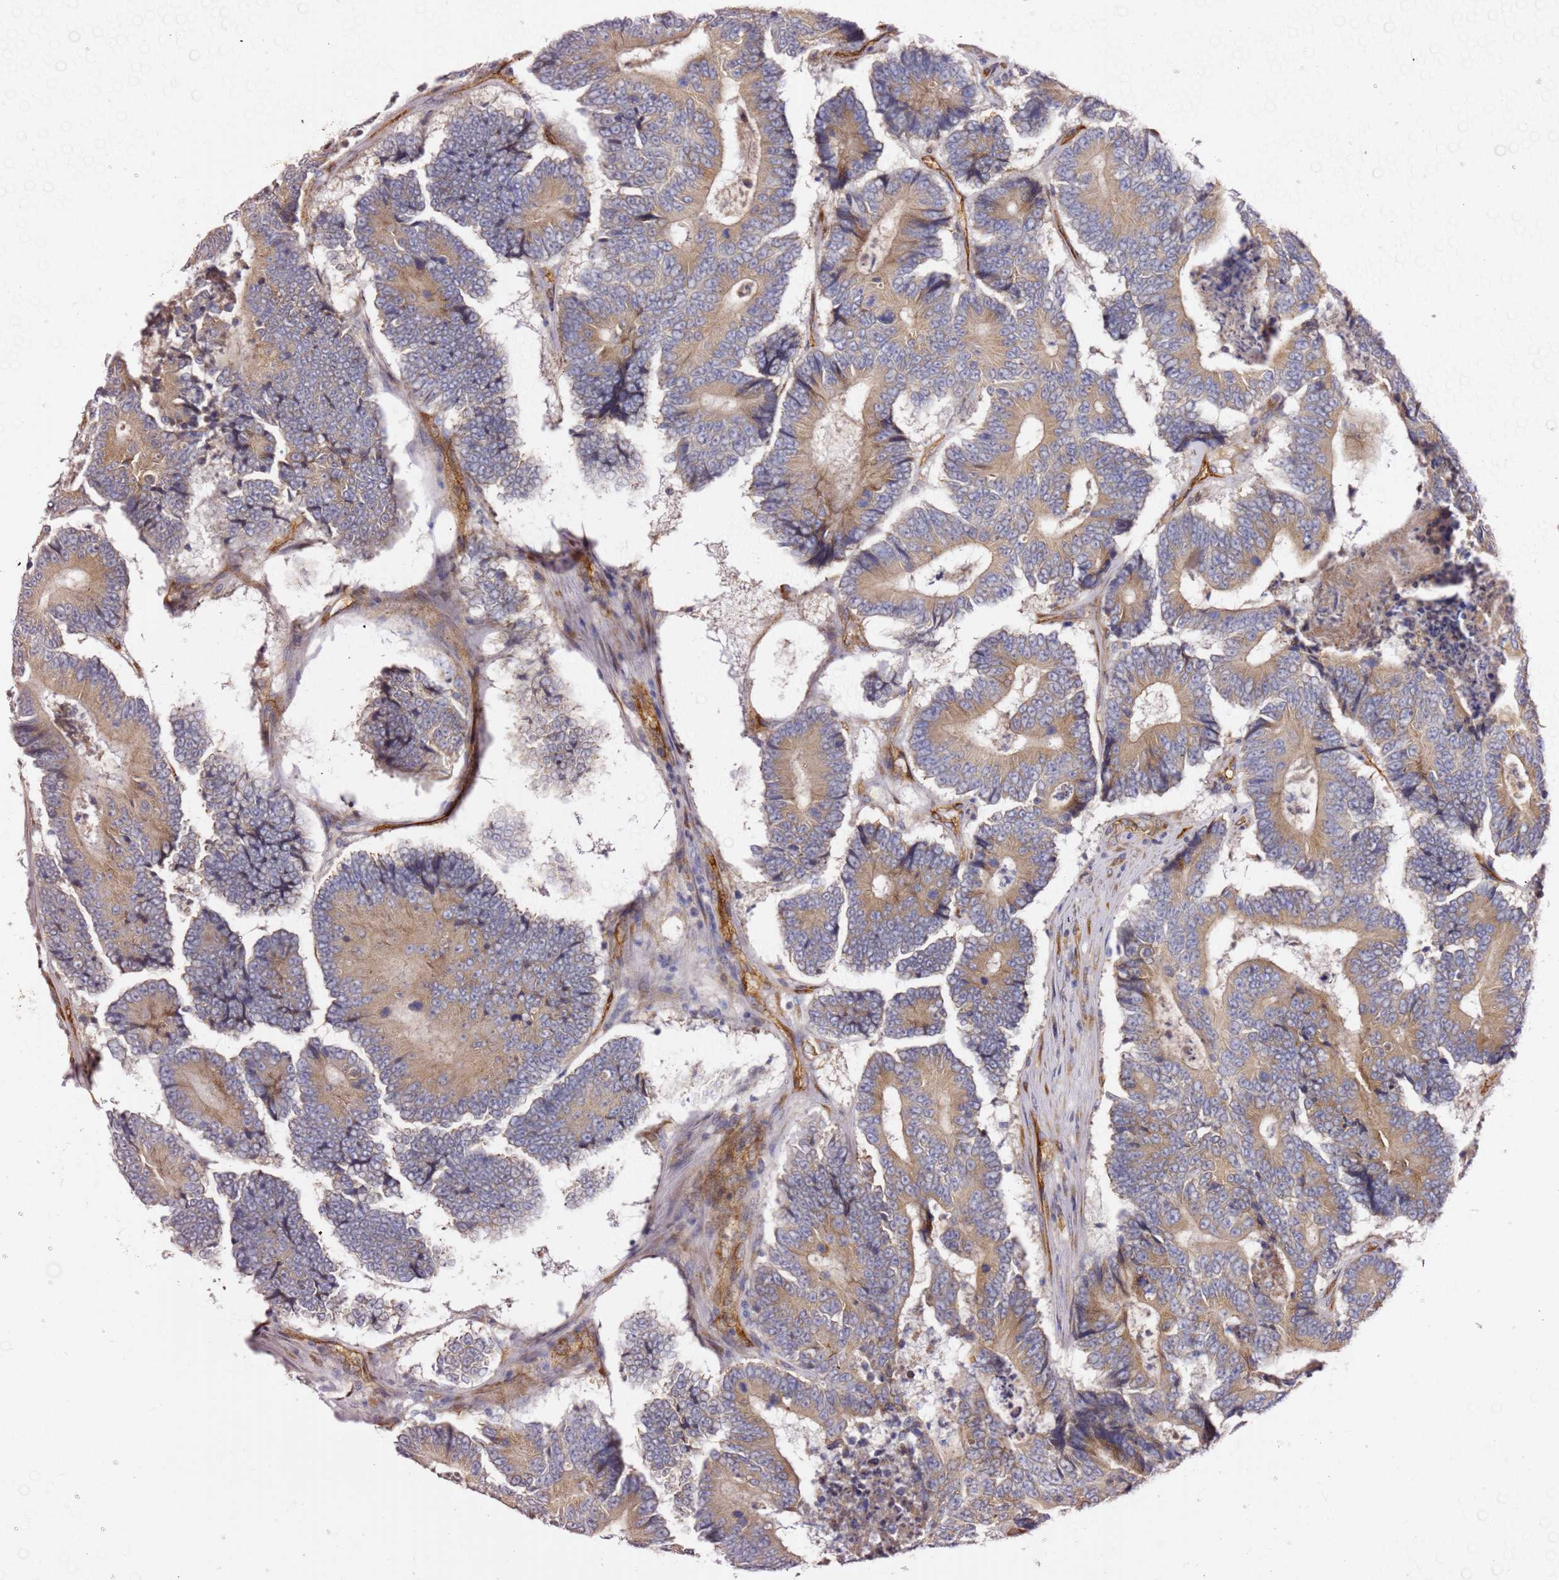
{"staining": {"intensity": "weak", "quantity": ">75%", "location": "cytoplasmic/membranous"}, "tissue": "colorectal cancer", "cell_type": "Tumor cells", "image_type": "cancer", "snomed": [{"axis": "morphology", "description": "Adenocarcinoma, NOS"}, {"axis": "topography", "description": "Colon"}], "caption": "Tumor cells demonstrate weak cytoplasmic/membranous expression in about >75% of cells in colorectal adenocarcinoma. Ihc stains the protein in brown and the nuclei are stained blue.", "gene": "KIF7", "patient": {"sex": "male", "age": 83}}